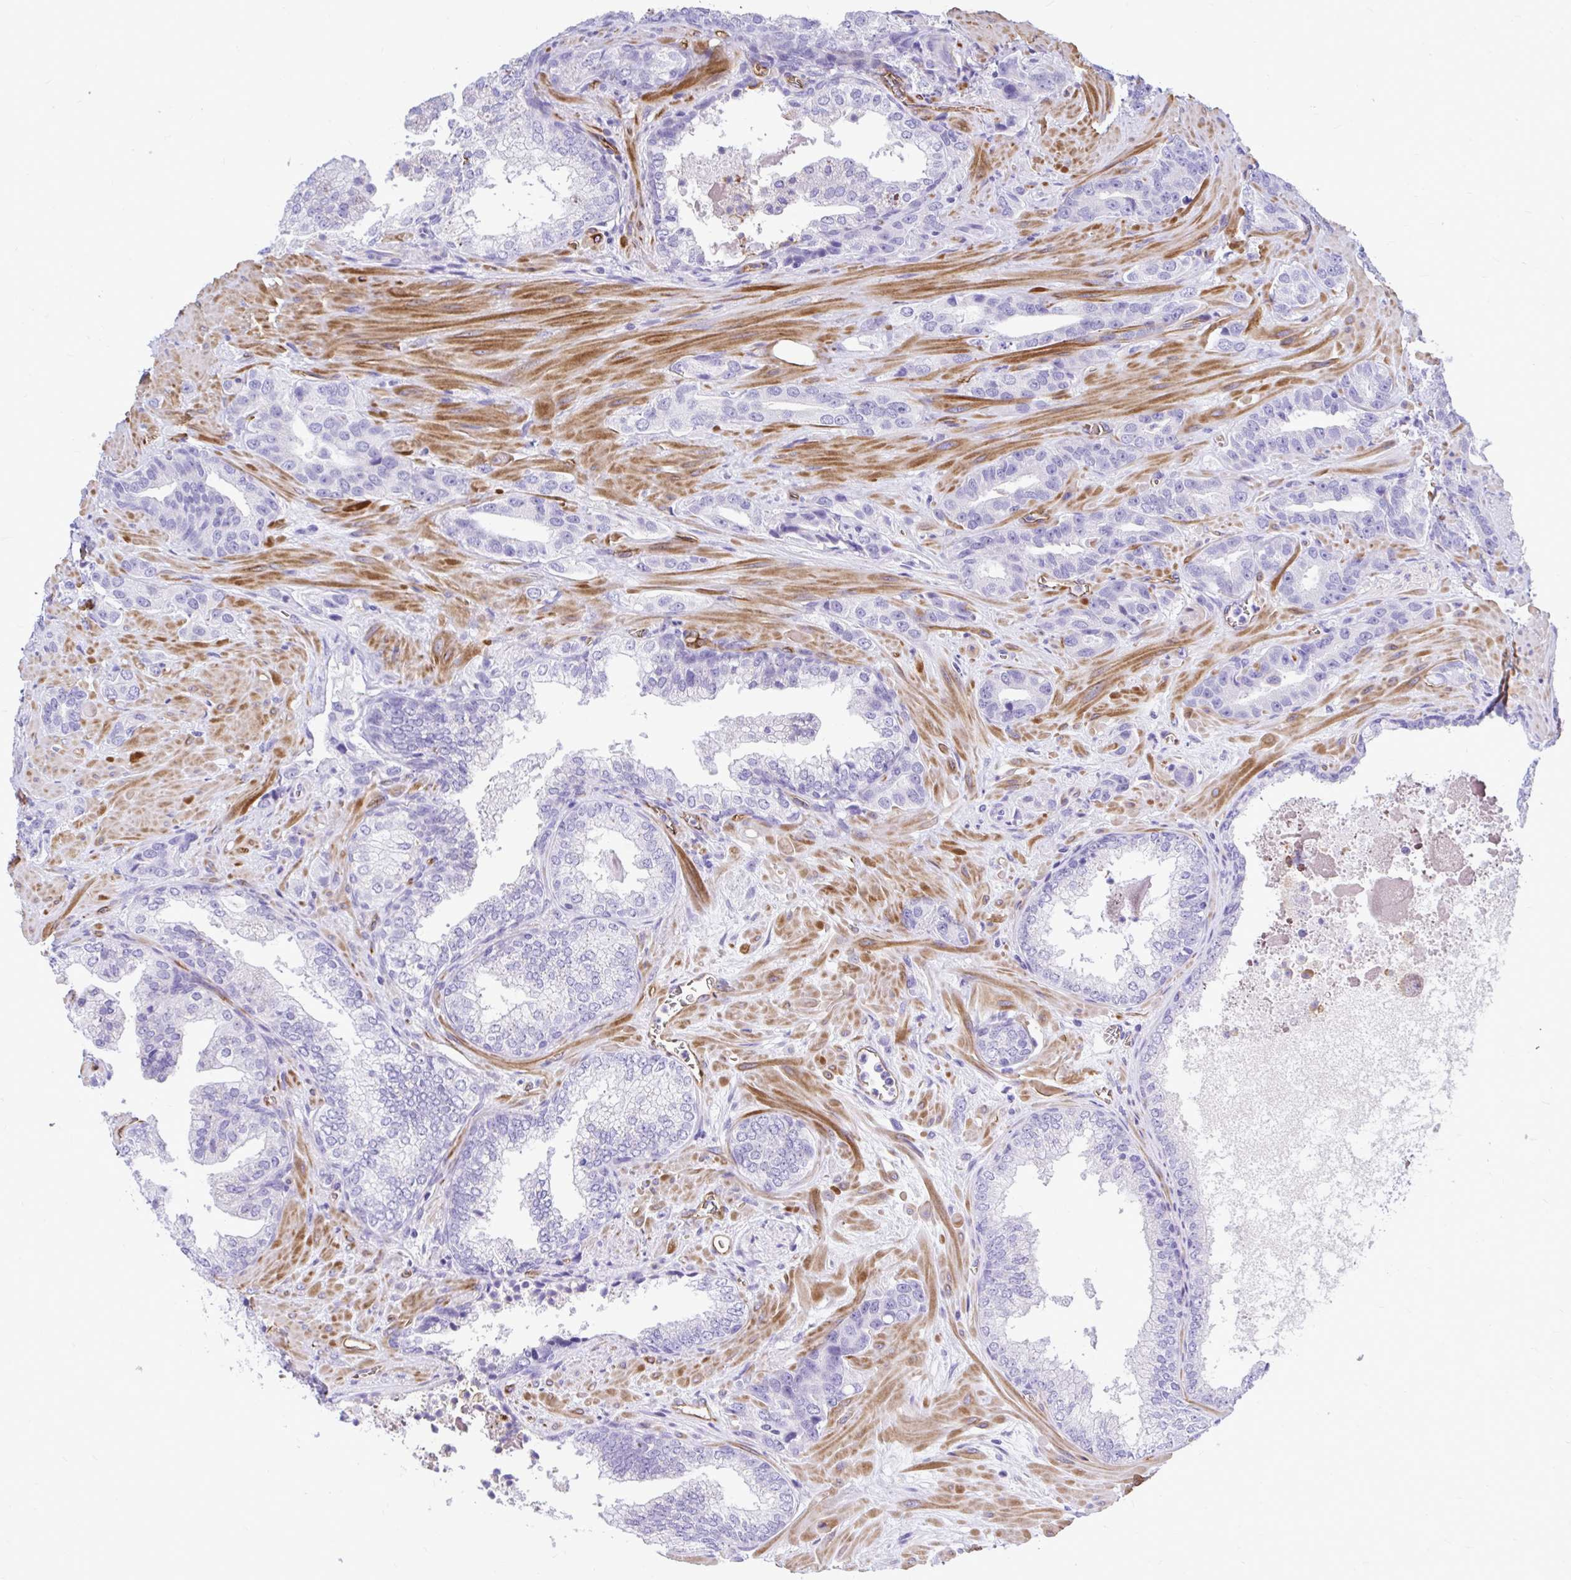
{"staining": {"intensity": "negative", "quantity": "none", "location": "none"}, "tissue": "prostate cancer", "cell_type": "Tumor cells", "image_type": "cancer", "snomed": [{"axis": "morphology", "description": "Adenocarcinoma, High grade"}, {"axis": "topography", "description": "Prostate"}], "caption": "Immunohistochemistry of prostate high-grade adenocarcinoma reveals no expression in tumor cells.", "gene": "ABCG2", "patient": {"sex": "male", "age": 65}}